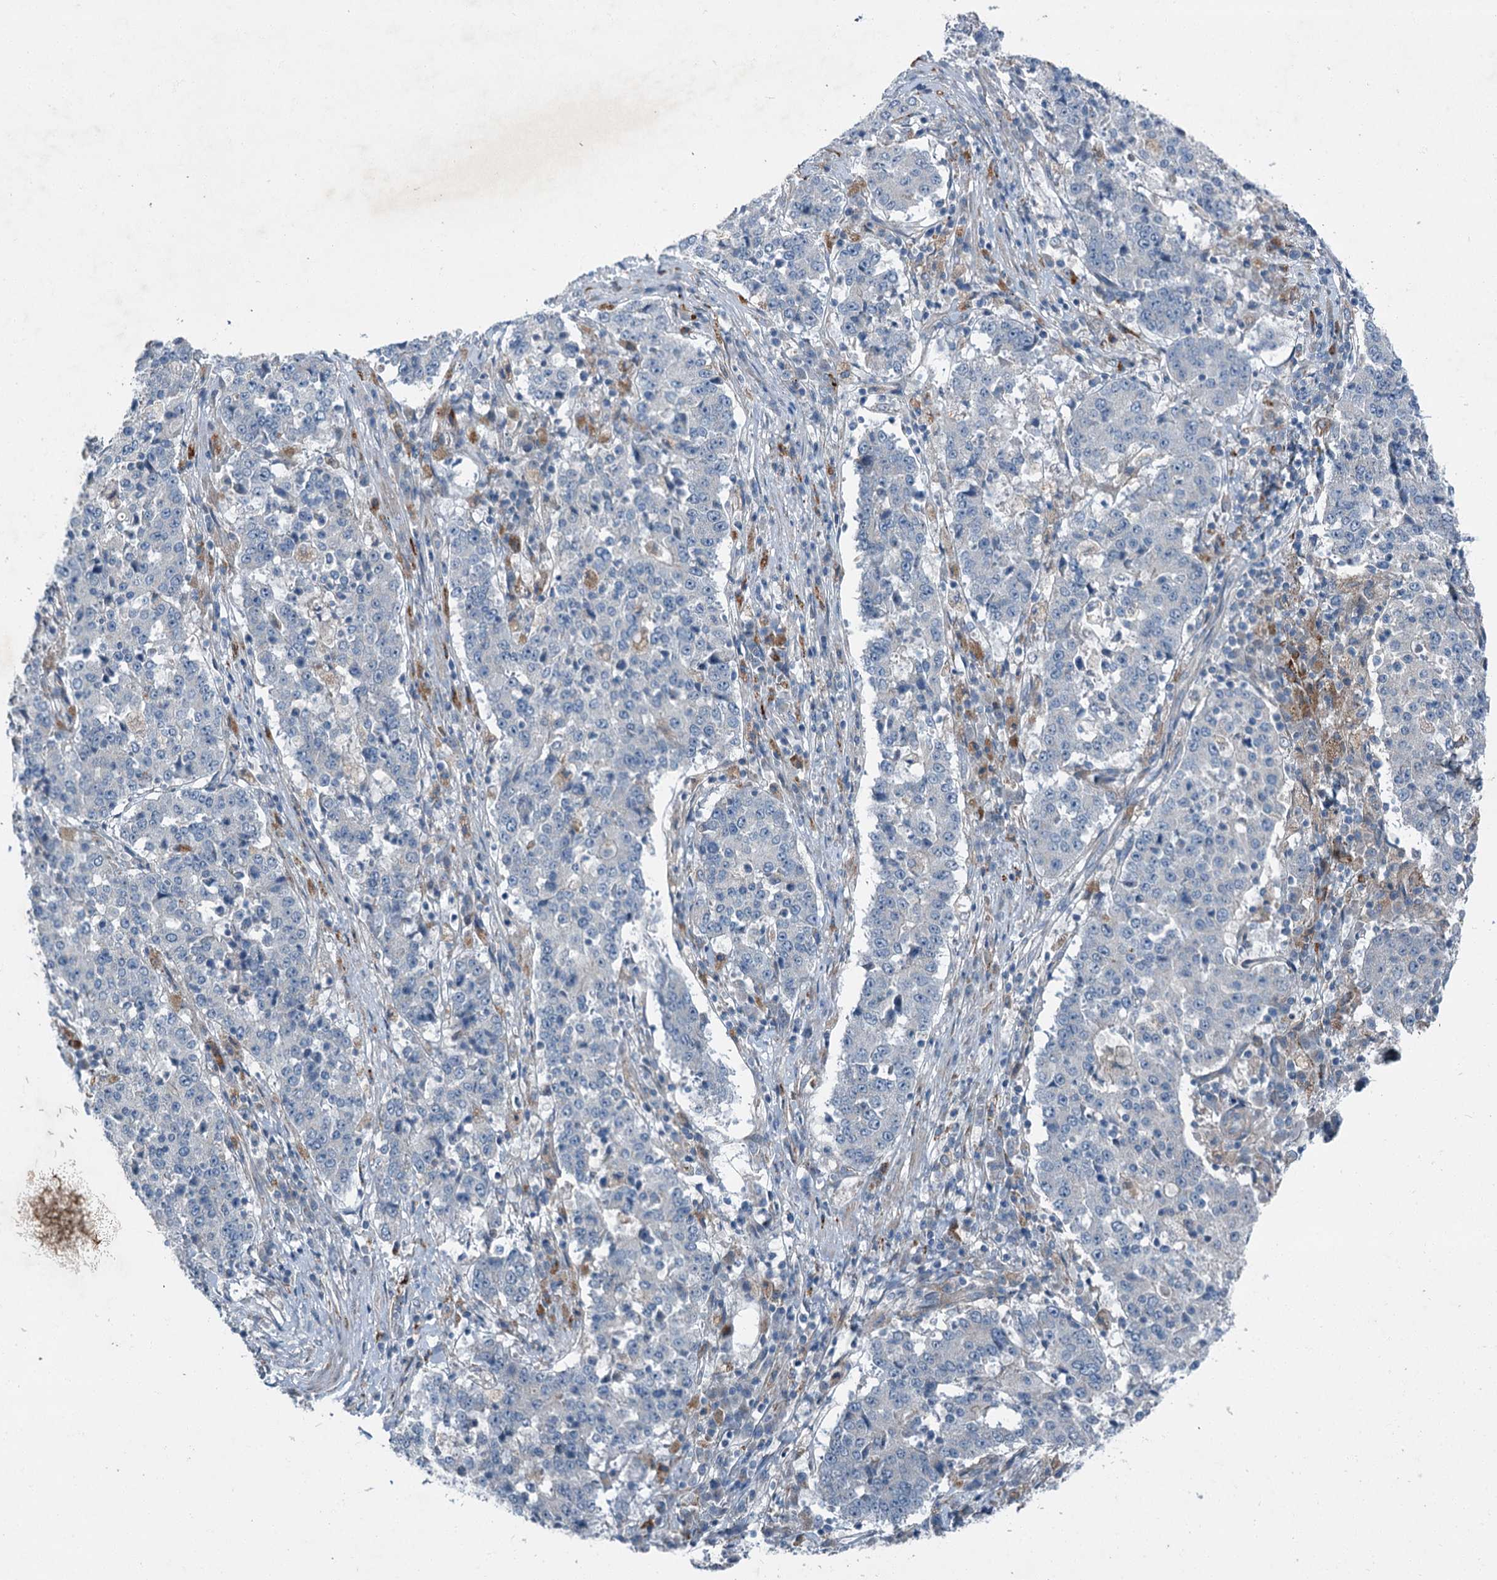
{"staining": {"intensity": "negative", "quantity": "none", "location": "none"}, "tissue": "stomach cancer", "cell_type": "Tumor cells", "image_type": "cancer", "snomed": [{"axis": "morphology", "description": "Adenocarcinoma, NOS"}, {"axis": "topography", "description": "Stomach"}], "caption": "Stomach adenocarcinoma stained for a protein using immunohistochemistry (IHC) demonstrates no expression tumor cells.", "gene": "AXL", "patient": {"sex": "male", "age": 59}}